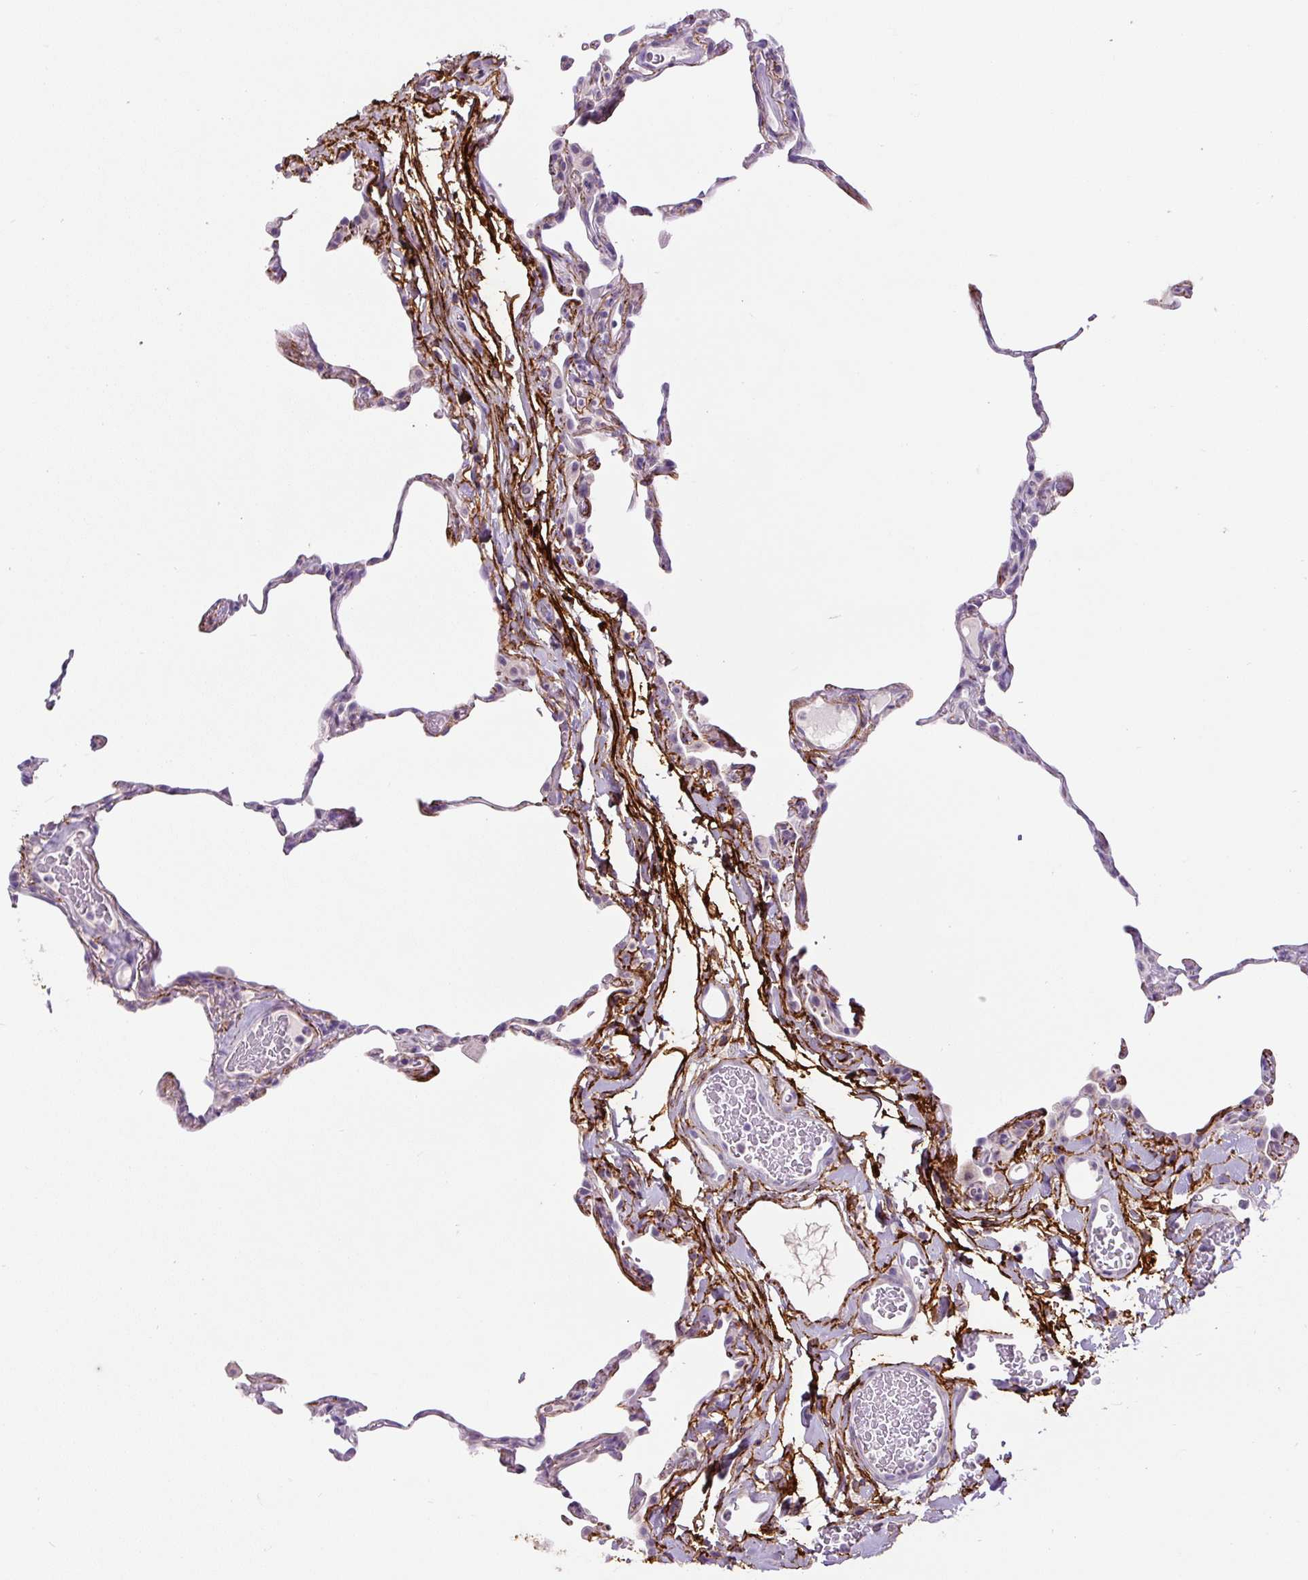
{"staining": {"intensity": "negative", "quantity": "none", "location": "none"}, "tissue": "lung", "cell_type": "Alveolar cells", "image_type": "normal", "snomed": [{"axis": "morphology", "description": "Normal tissue, NOS"}, {"axis": "topography", "description": "Lung"}], "caption": "Alveolar cells are negative for brown protein staining in unremarkable lung. (Stains: DAB (3,3'-diaminobenzidine) immunohistochemistry with hematoxylin counter stain, Microscopy: brightfield microscopy at high magnification).", "gene": "FBN1", "patient": {"sex": "female", "age": 57}}